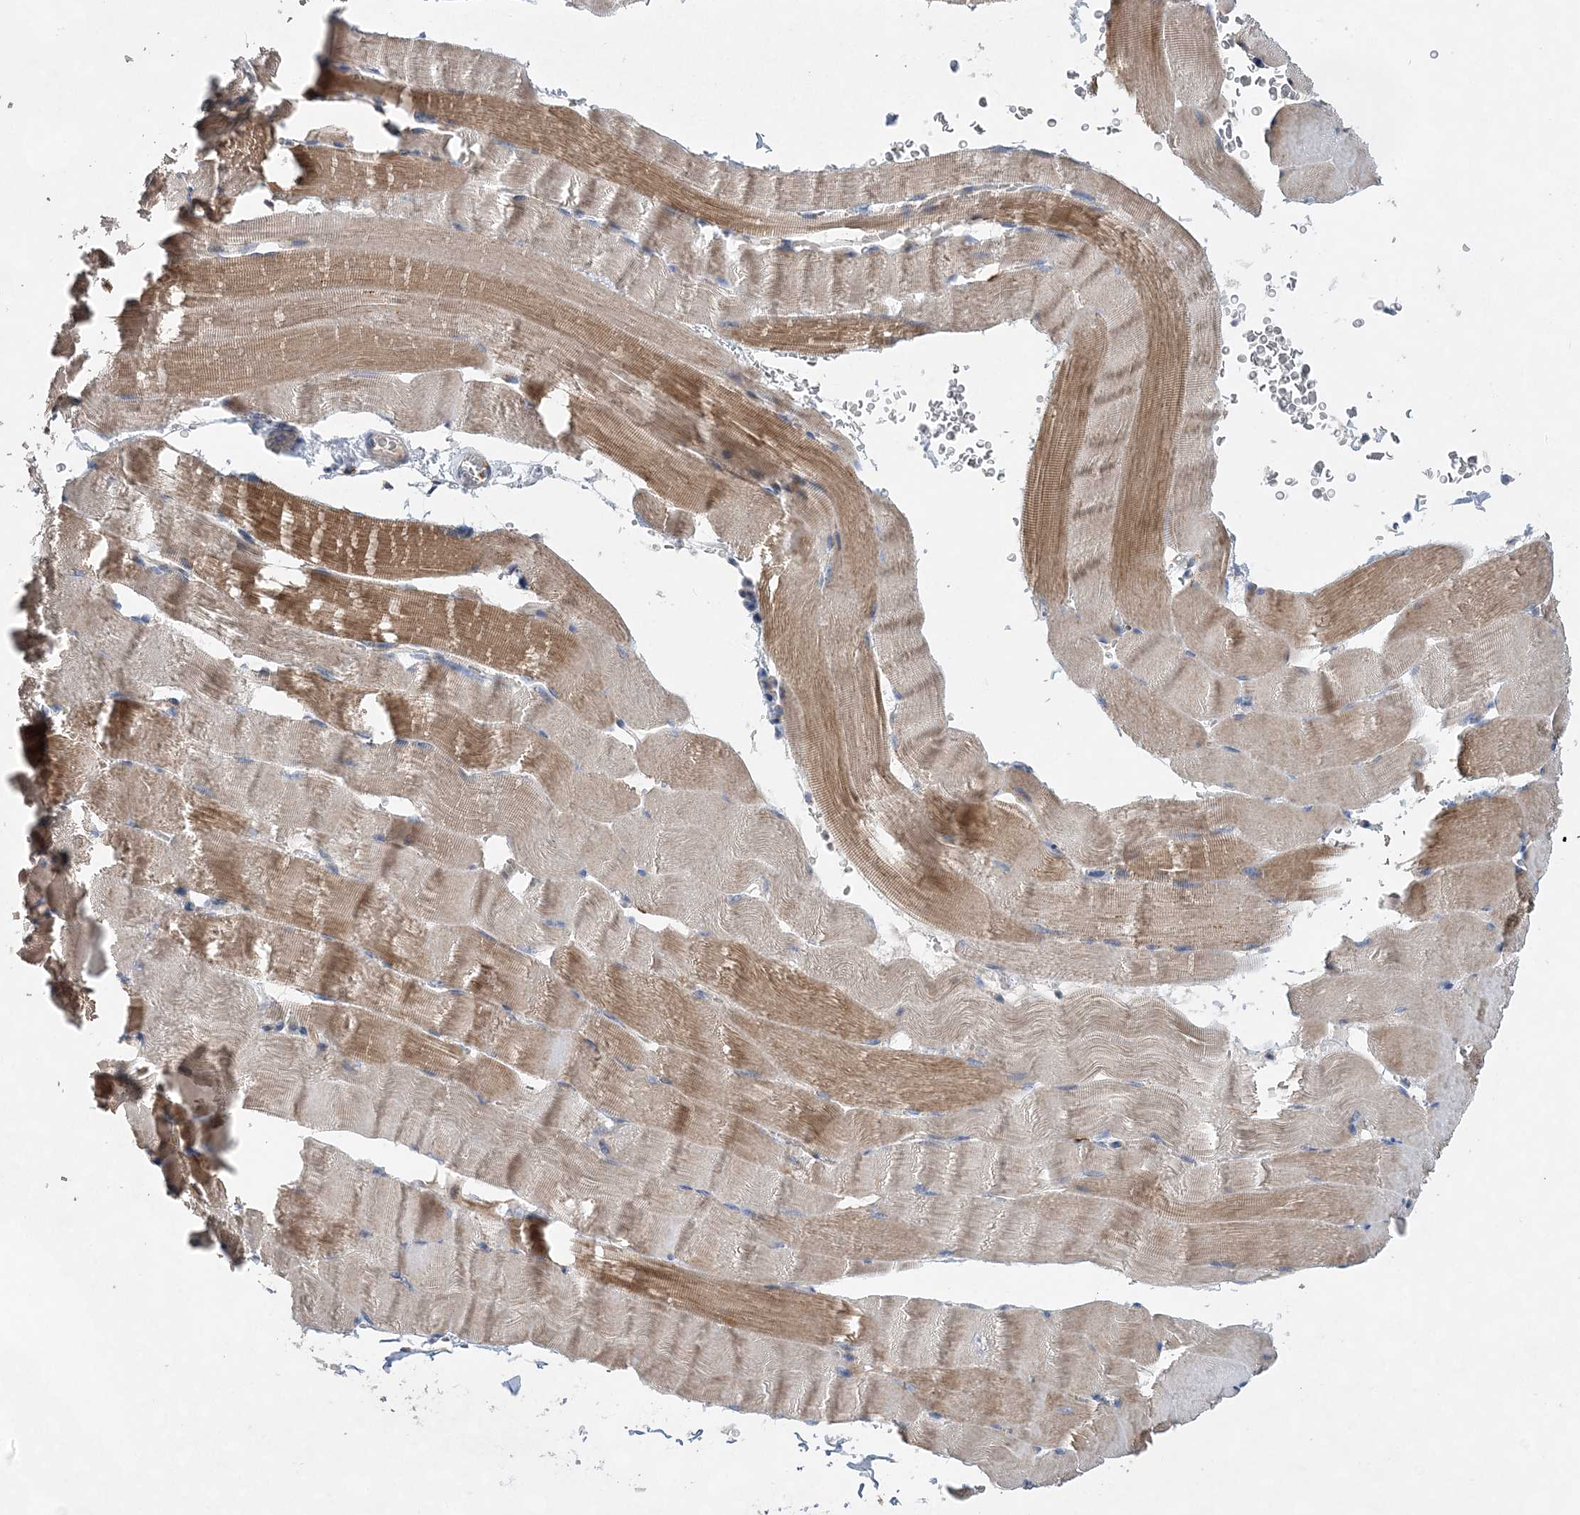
{"staining": {"intensity": "moderate", "quantity": "<25%", "location": "cytoplasmic/membranous"}, "tissue": "skeletal muscle", "cell_type": "Myocytes", "image_type": "normal", "snomed": [{"axis": "morphology", "description": "Normal tissue, NOS"}, {"axis": "topography", "description": "Skeletal muscle"}], "caption": "An immunohistochemistry (IHC) histopathology image of unremarkable tissue is shown. Protein staining in brown shows moderate cytoplasmic/membranous positivity in skeletal muscle within myocytes. (DAB (3,3'-diaminobenzidine) IHC, brown staining for protein, blue staining for nuclei).", "gene": "TRAPPC13", "patient": {"sex": "male", "age": 62}}